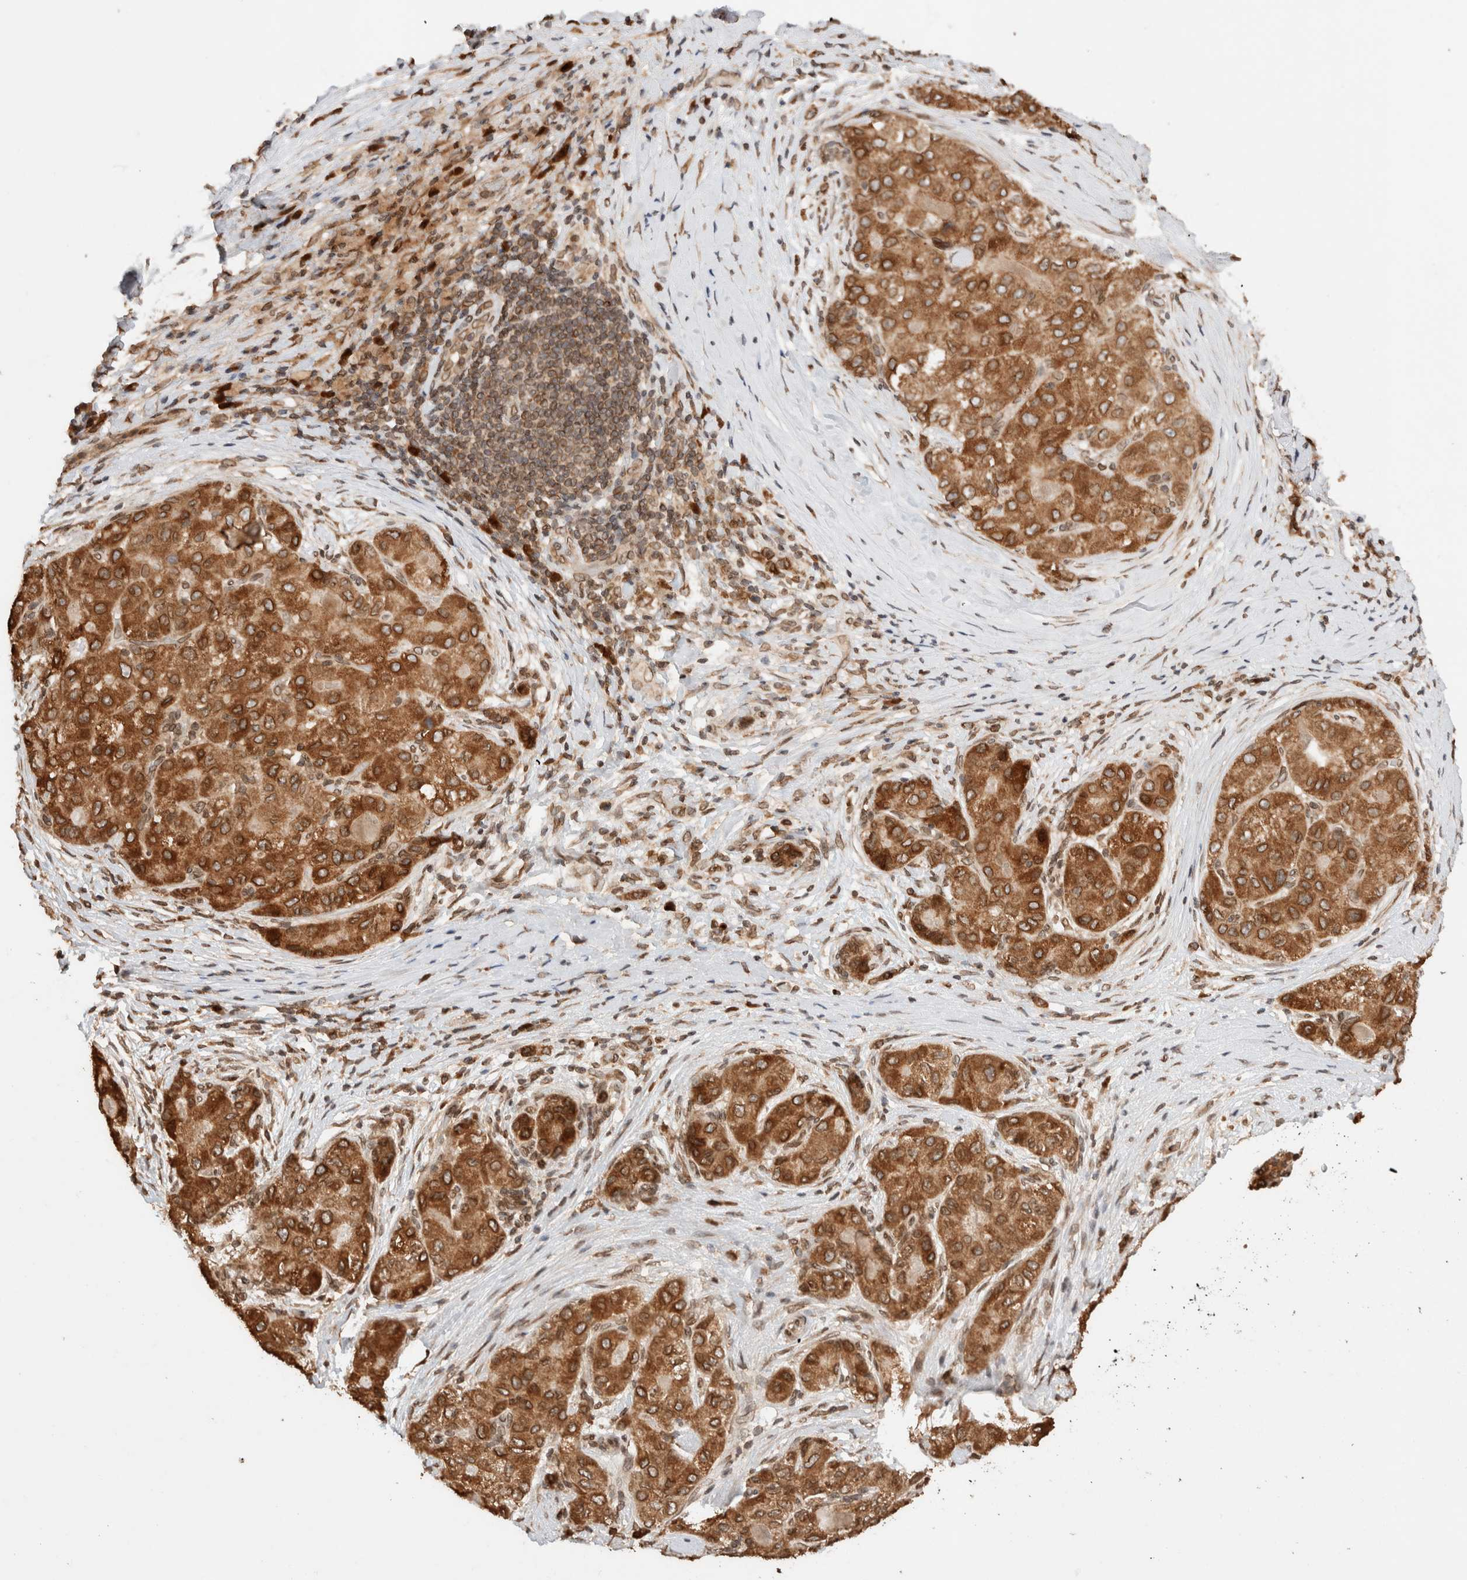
{"staining": {"intensity": "strong", "quantity": ">75%", "location": "cytoplasmic/membranous,nuclear"}, "tissue": "liver cancer", "cell_type": "Tumor cells", "image_type": "cancer", "snomed": [{"axis": "morphology", "description": "Carcinoma, Hepatocellular, NOS"}, {"axis": "topography", "description": "Liver"}], "caption": "The histopathology image exhibits staining of hepatocellular carcinoma (liver), revealing strong cytoplasmic/membranous and nuclear protein expression (brown color) within tumor cells.", "gene": "TPR", "patient": {"sex": "male", "age": 80}}